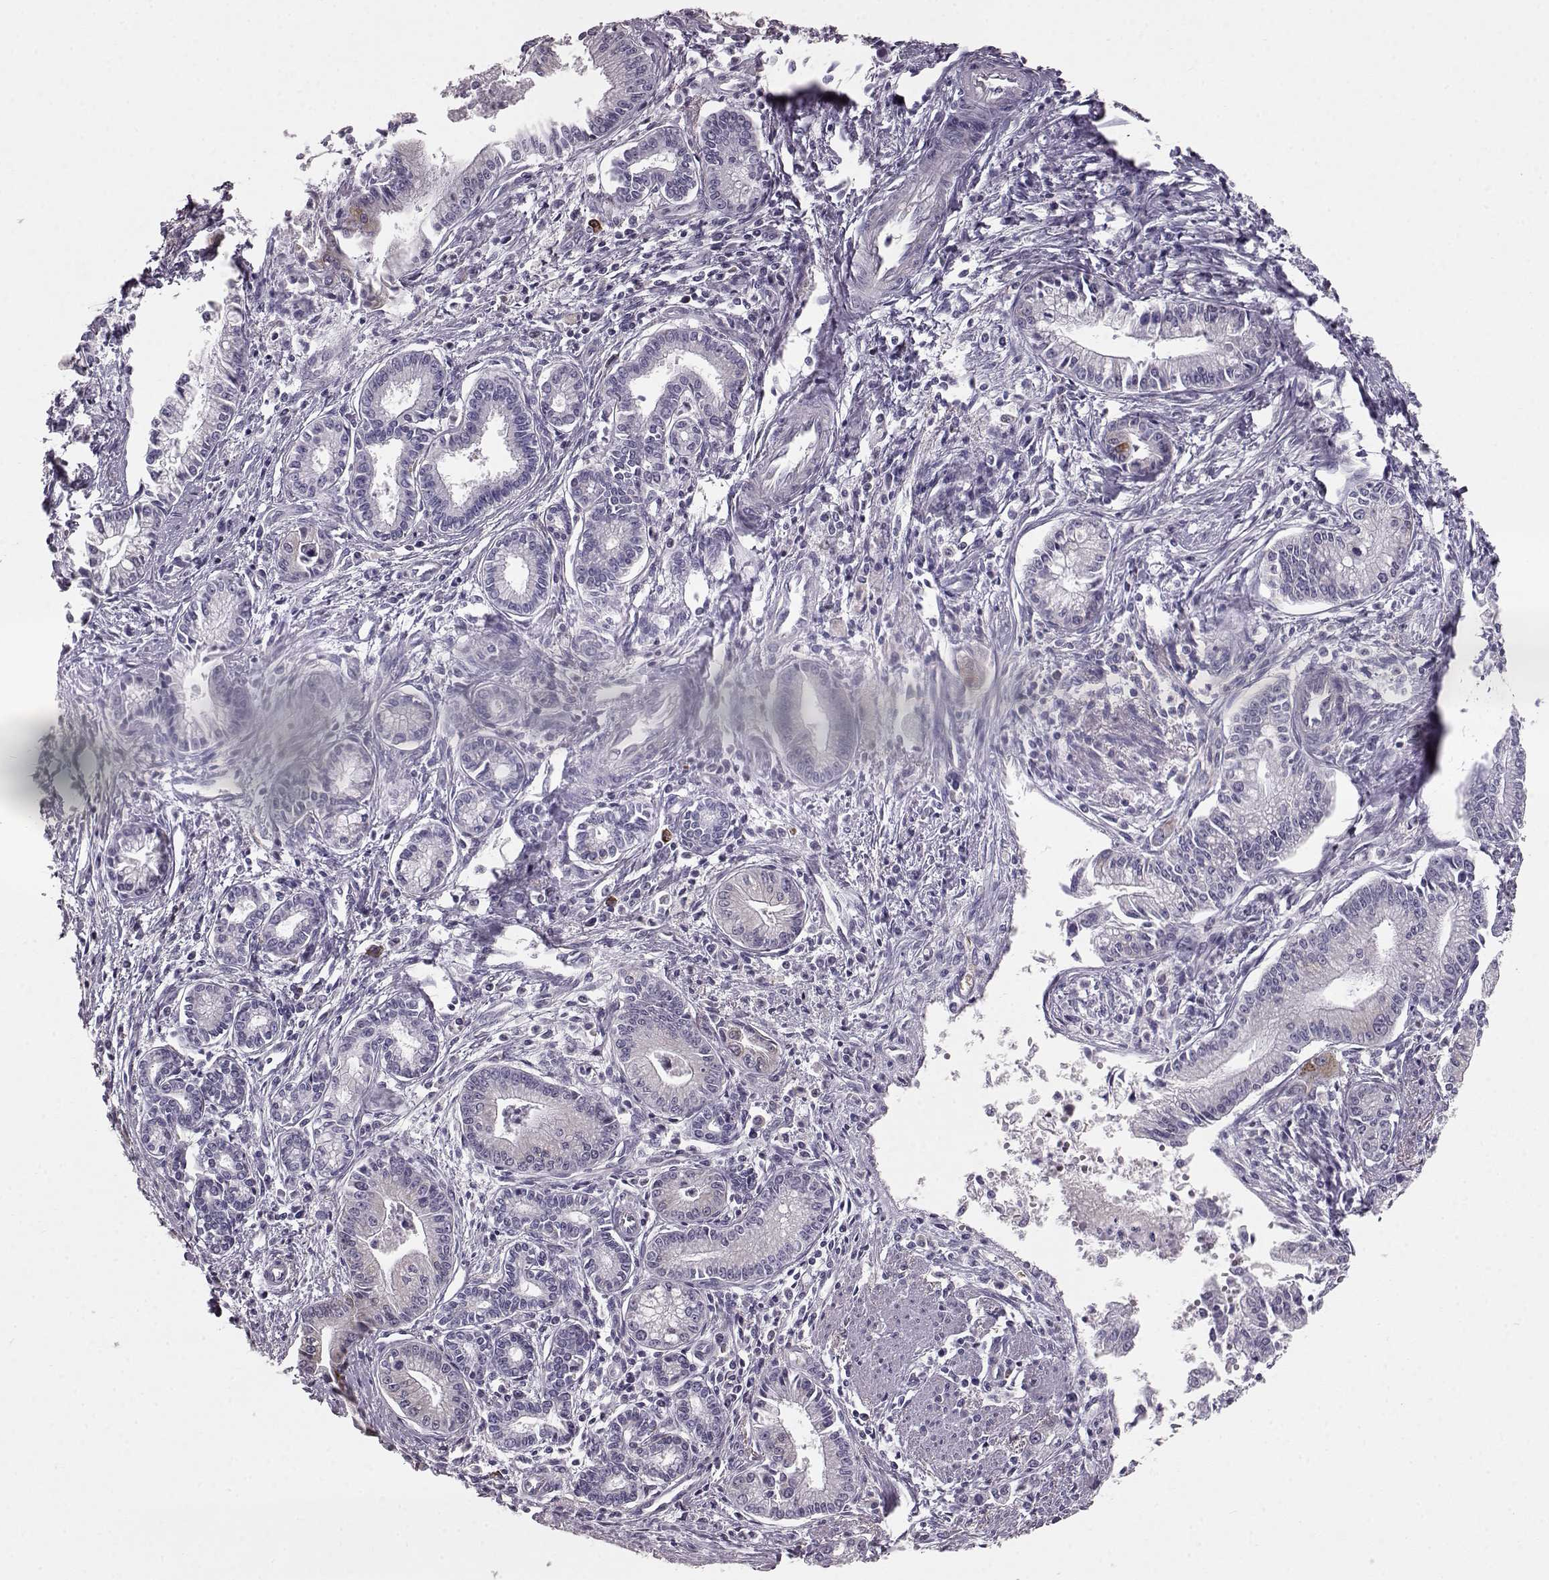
{"staining": {"intensity": "moderate", "quantity": "<25%", "location": "cytoplasmic/membranous"}, "tissue": "pancreatic cancer", "cell_type": "Tumor cells", "image_type": "cancer", "snomed": [{"axis": "morphology", "description": "Adenocarcinoma, NOS"}, {"axis": "topography", "description": "Pancreas"}], "caption": "Immunohistochemical staining of pancreatic cancer (adenocarcinoma) shows moderate cytoplasmic/membranous protein expression in approximately <25% of tumor cells.", "gene": "ELOVL5", "patient": {"sex": "female", "age": 65}}